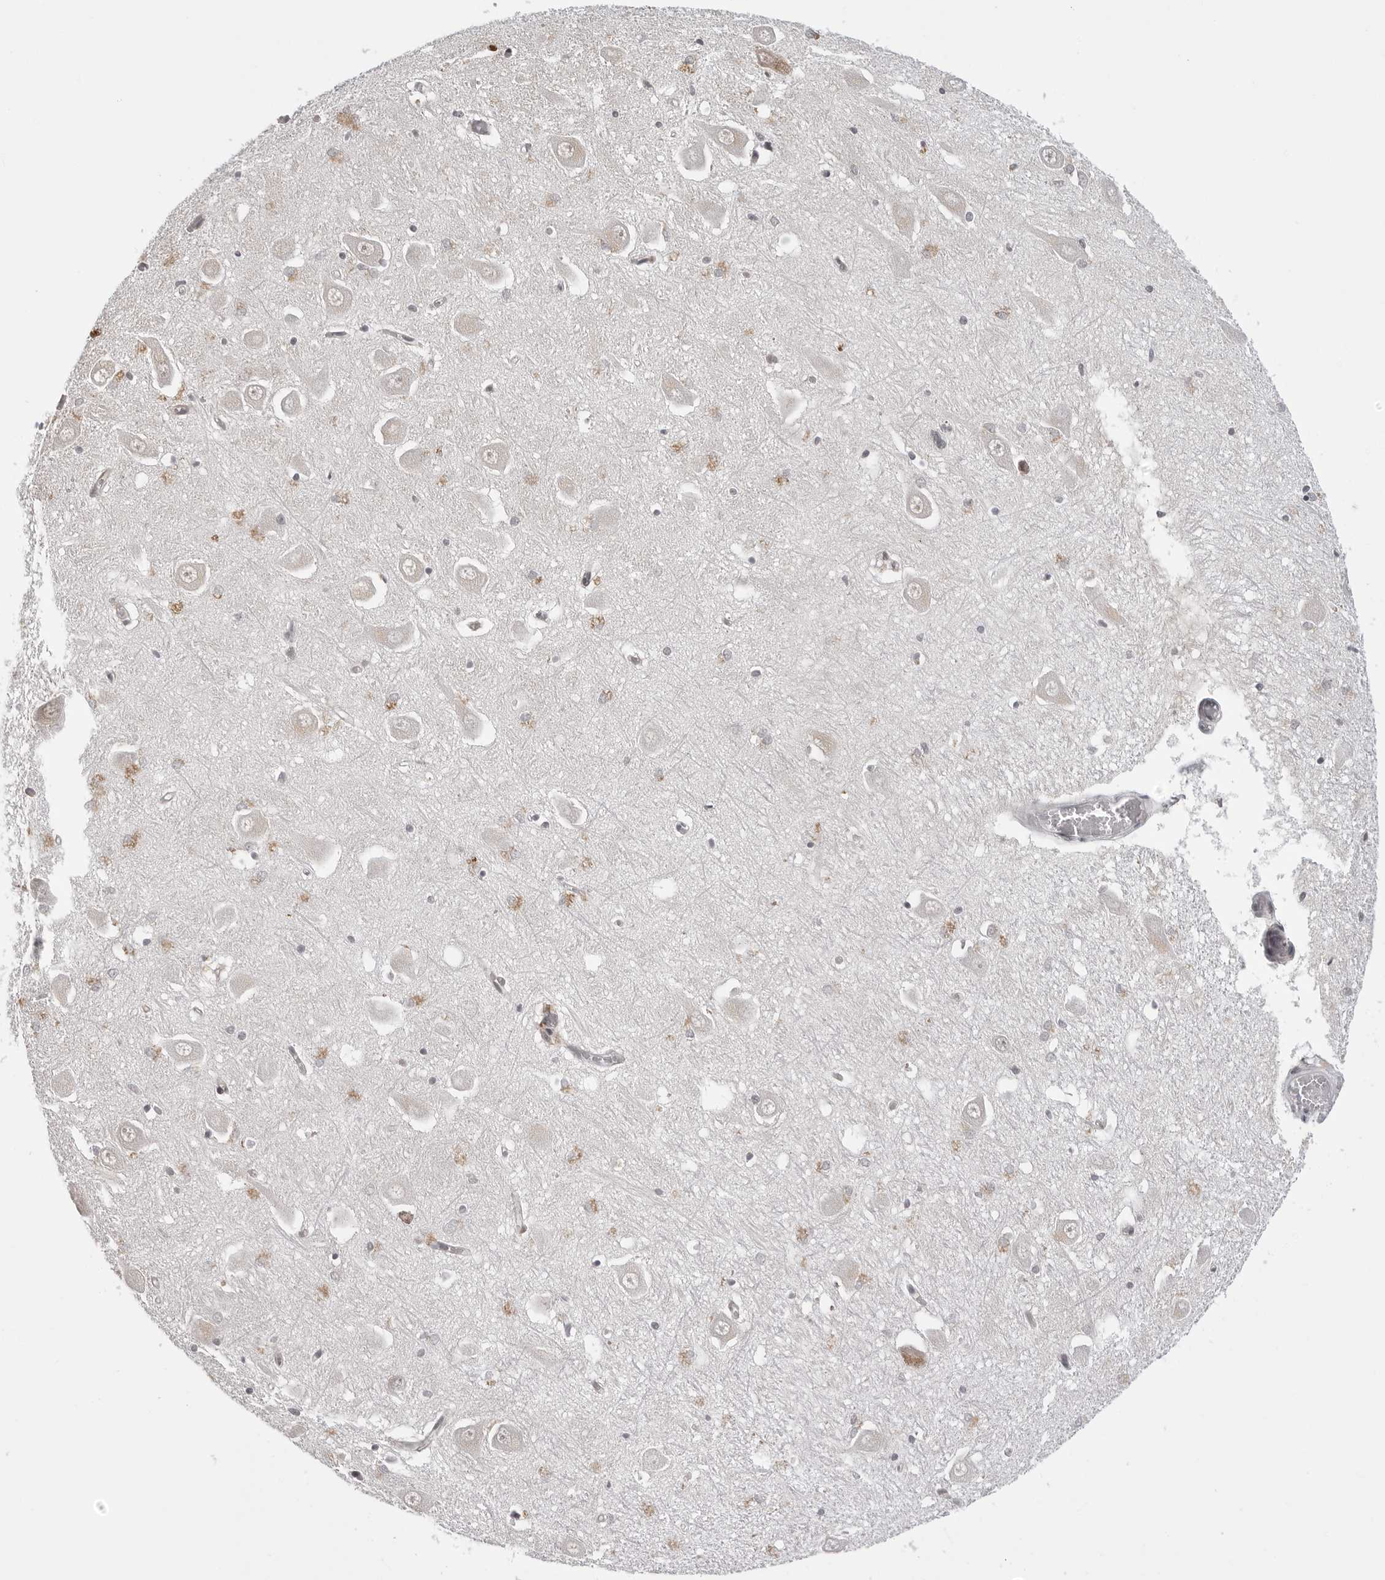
{"staining": {"intensity": "moderate", "quantity": "<25%", "location": "nuclear"}, "tissue": "hippocampus", "cell_type": "Glial cells", "image_type": "normal", "snomed": [{"axis": "morphology", "description": "Normal tissue, NOS"}, {"axis": "topography", "description": "Hippocampus"}], "caption": "Normal hippocampus was stained to show a protein in brown. There is low levels of moderate nuclear expression in approximately <25% of glial cells. Immunohistochemistry stains the protein of interest in brown and the nuclei are stained blue.", "gene": "PHF3", "patient": {"sex": "male", "age": 70}}